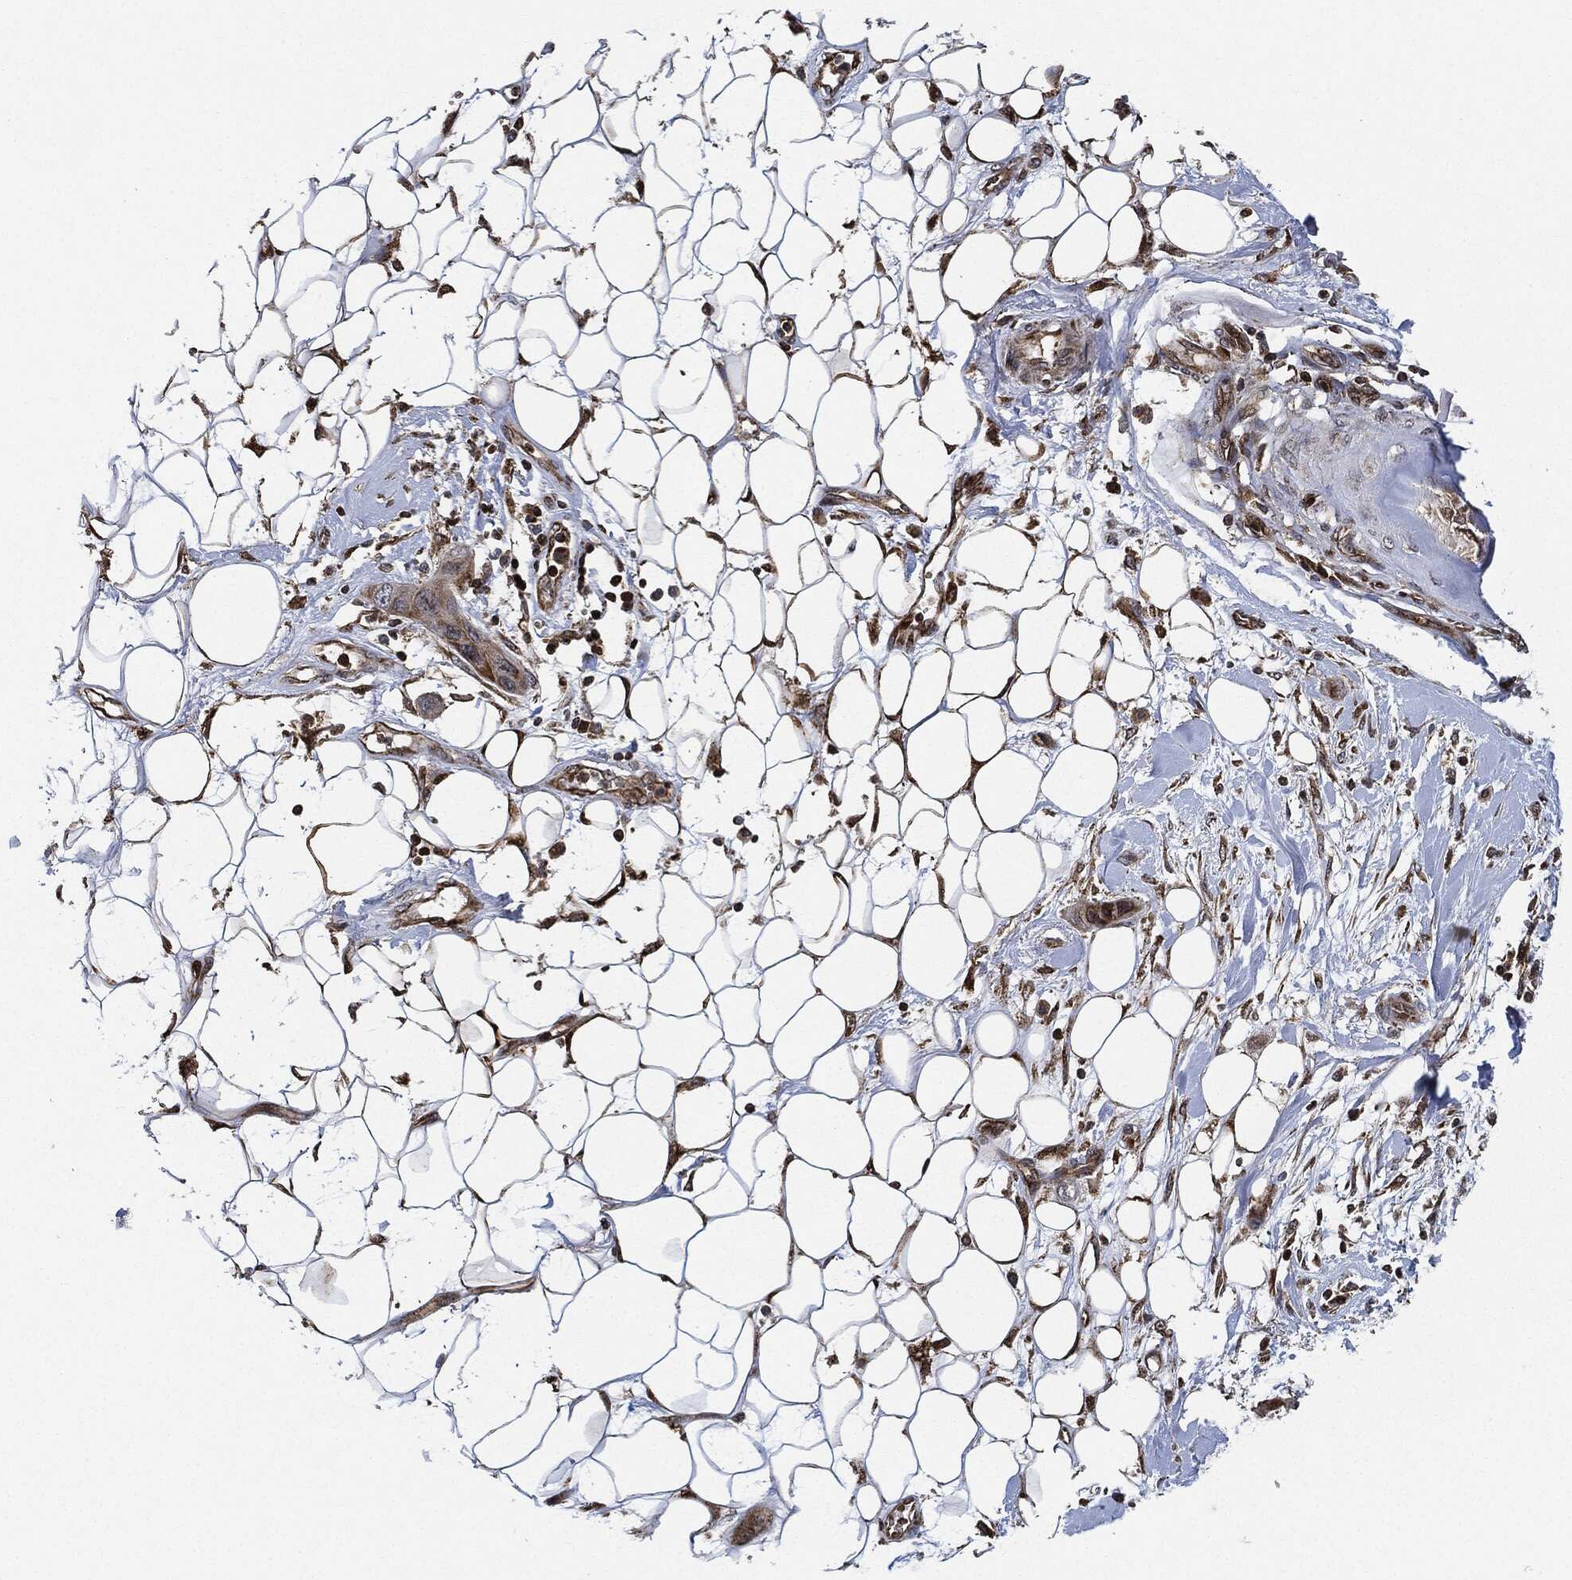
{"staining": {"intensity": "negative", "quantity": "none", "location": "none"}, "tissue": "skin cancer", "cell_type": "Tumor cells", "image_type": "cancer", "snomed": [{"axis": "morphology", "description": "Squamous cell carcinoma, NOS"}, {"axis": "topography", "description": "Skin"}], "caption": "A micrograph of human skin squamous cell carcinoma is negative for staining in tumor cells.", "gene": "RNASEL", "patient": {"sex": "male", "age": 79}}